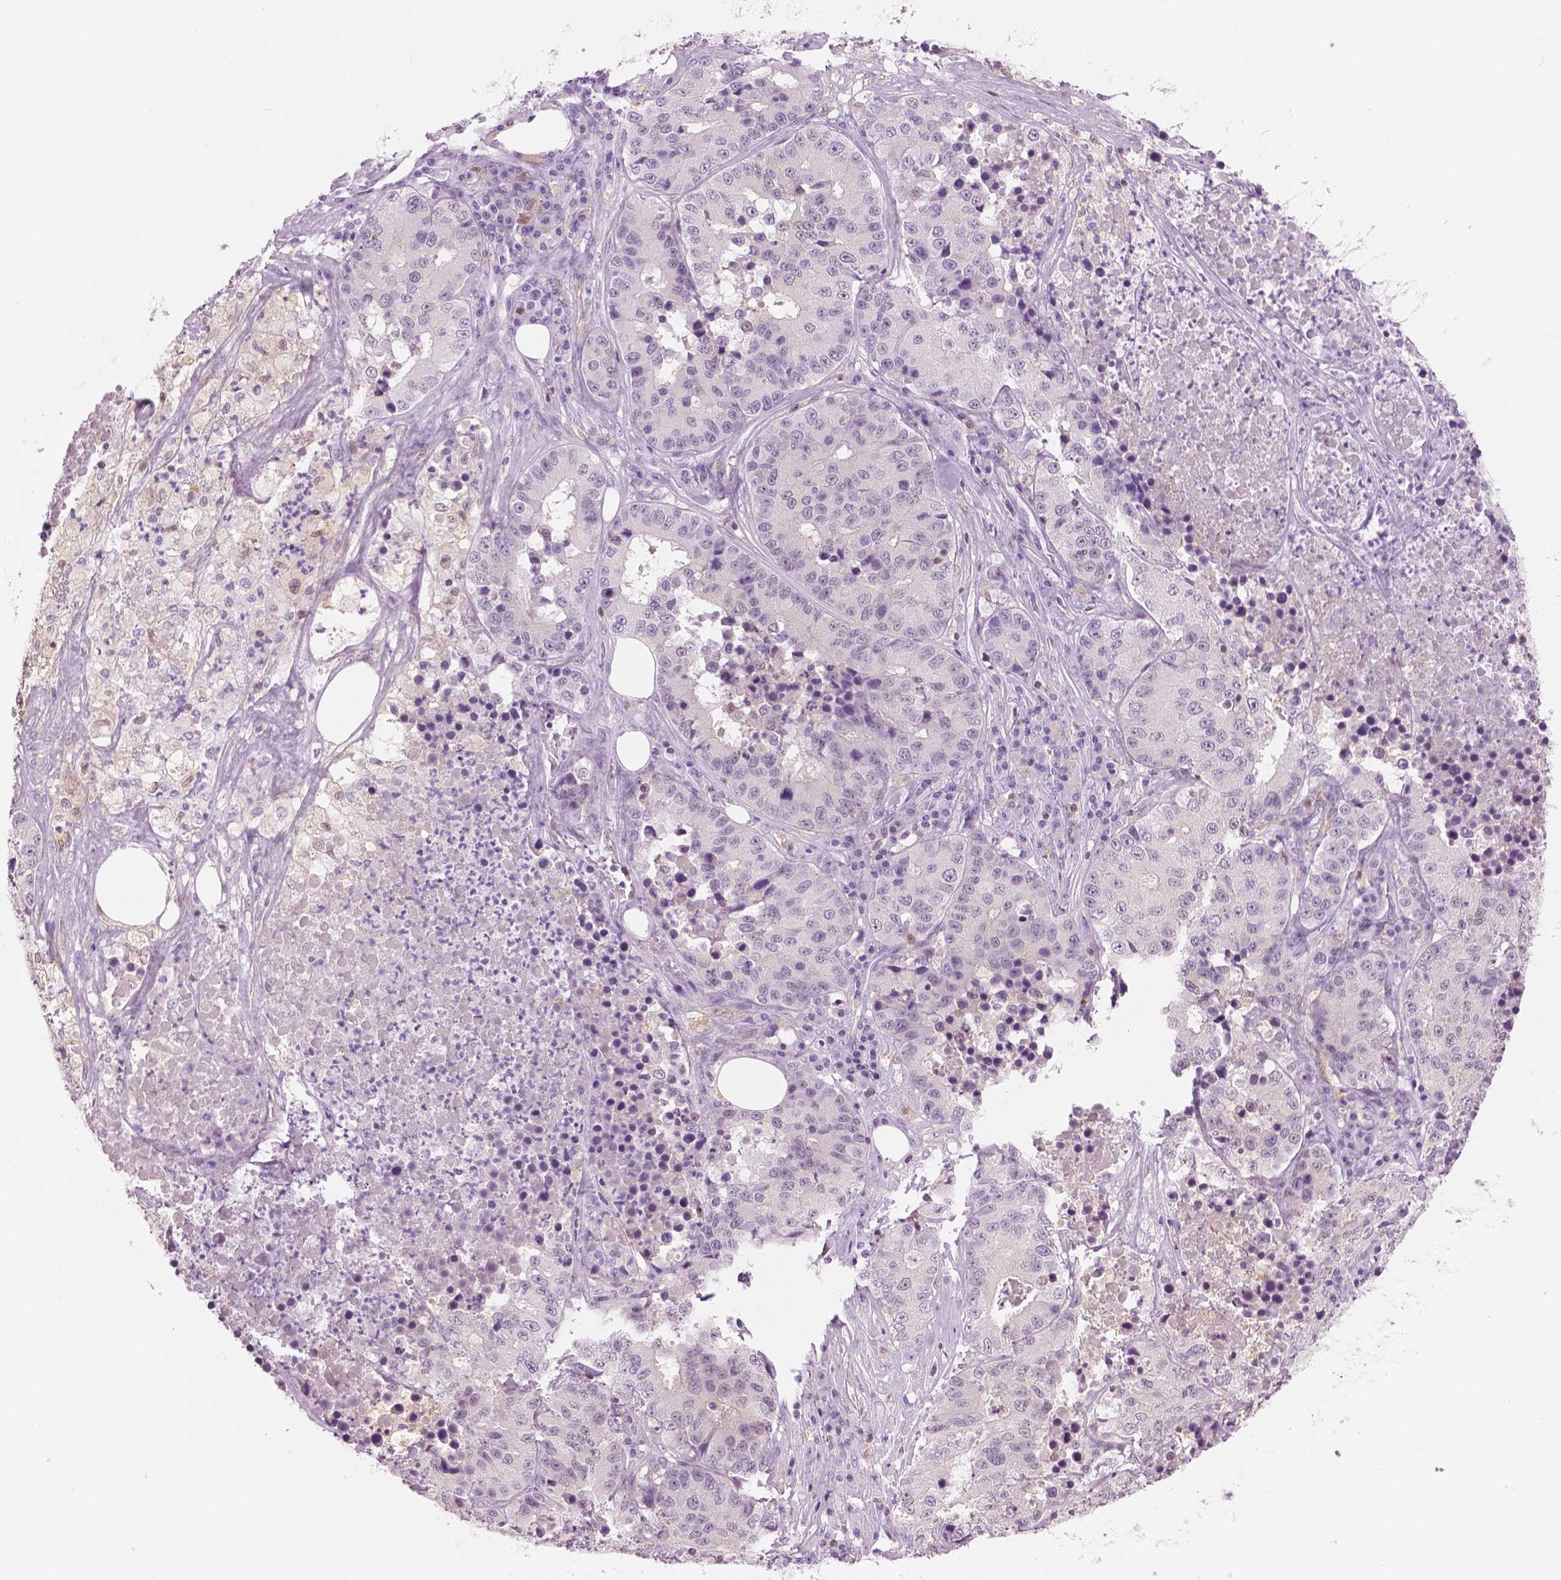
{"staining": {"intensity": "negative", "quantity": "none", "location": "none"}, "tissue": "stomach cancer", "cell_type": "Tumor cells", "image_type": "cancer", "snomed": [{"axis": "morphology", "description": "Adenocarcinoma, NOS"}, {"axis": "topography", "description": "Stomach"}], "caption": "Tumor cells are negative for brown protein staining in stomach adenocarcinoma. (DAB (3,3'-diaminobenzidine) immunohistochemistry visualized using brightfield microscopy, high magnification).", "gene": "GALM", "patient": {"sex": "male", "age": 71}}